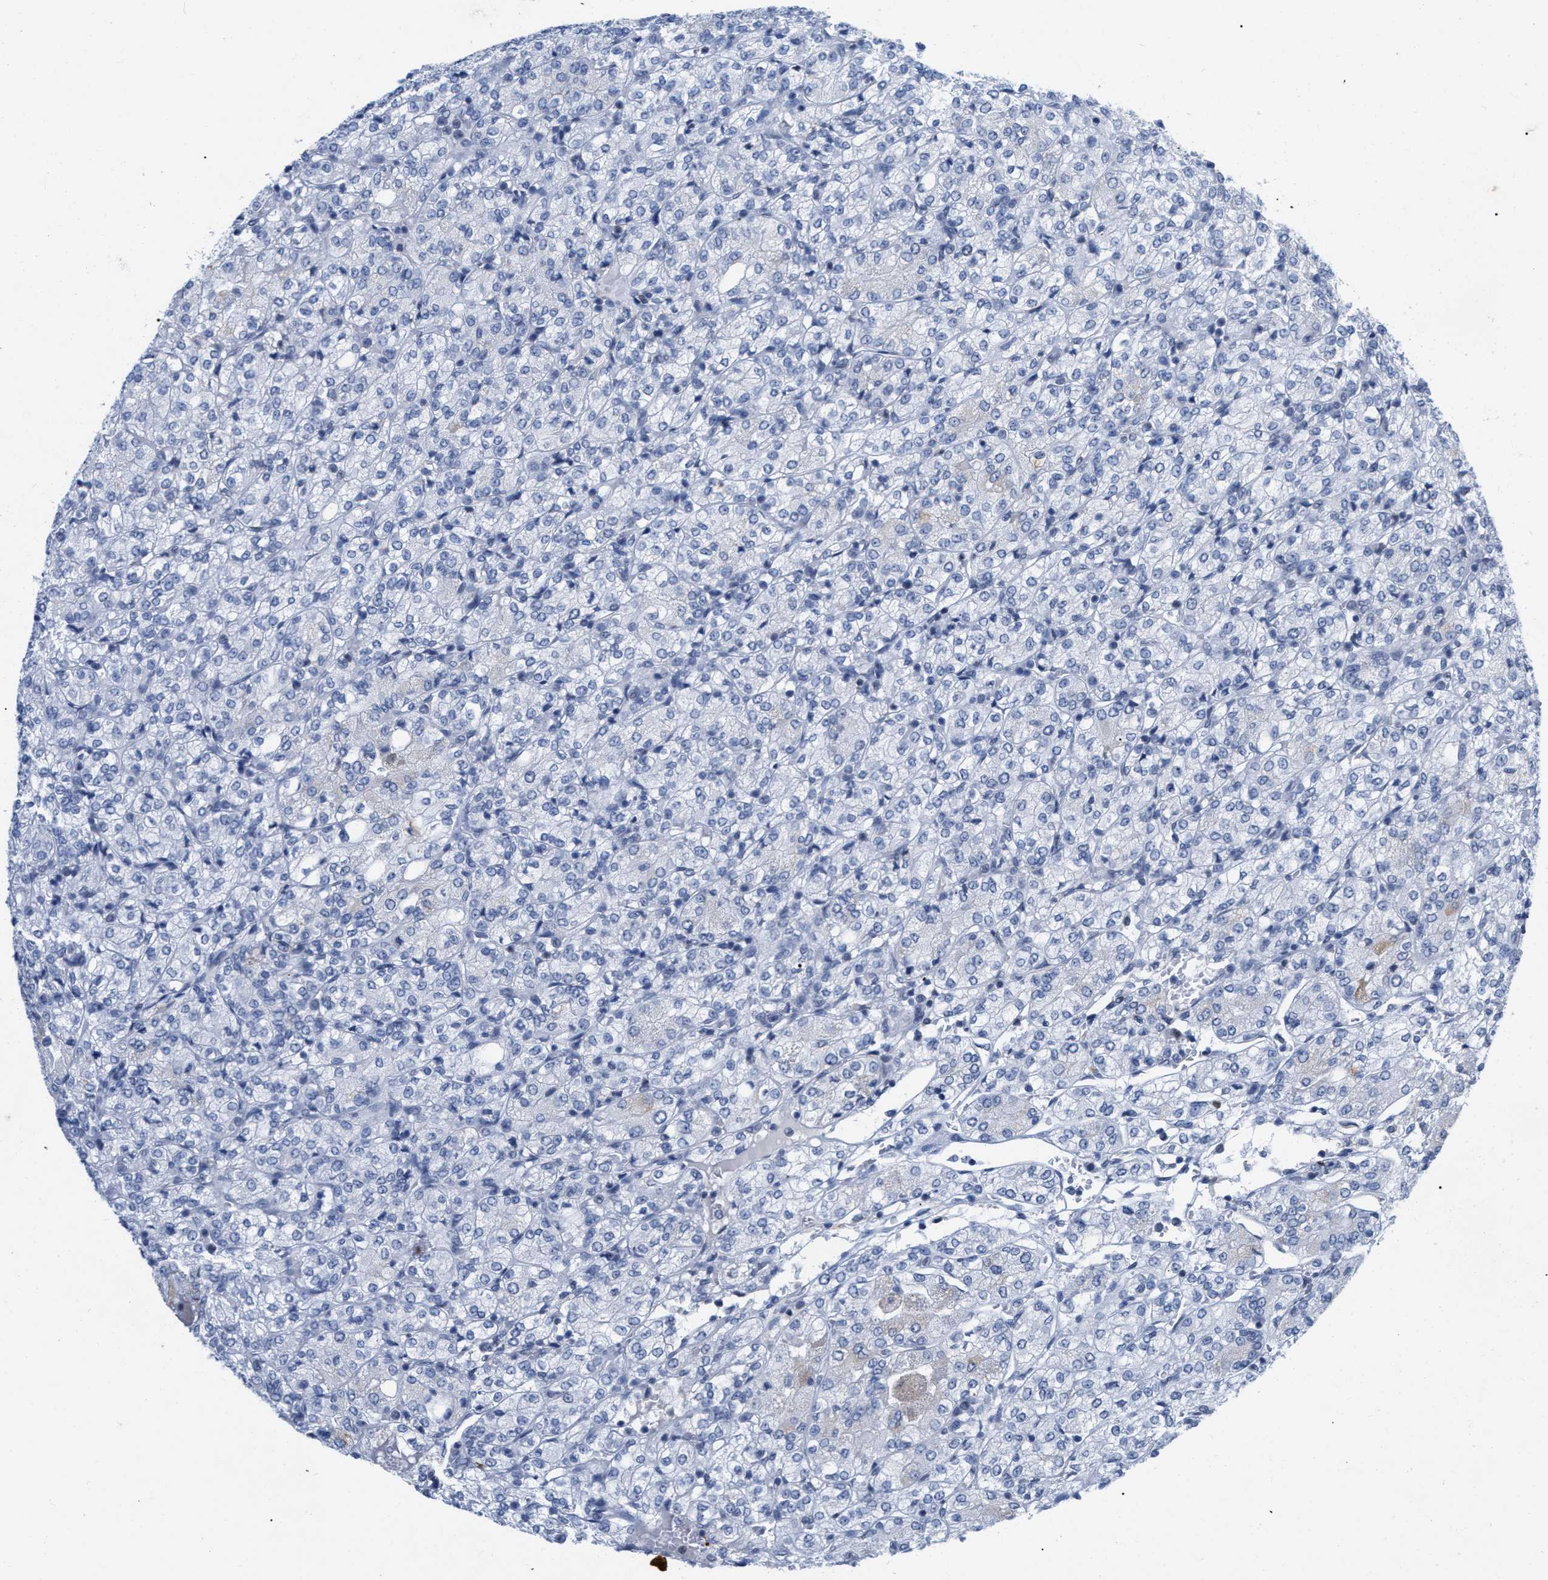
{"staining": {"intensity": "negative", "quantity": "none", "location": "none"}, "tissue": "renal cancer", "cell_type": "Tumor cells", "image_type": "cancer", "snomed": [{"axis": "morphology", "description": "Adenocarcinoma, NOS"}, {"axis": "topography", "description": "Kidney"}], "caption": "Tumor cells are negative for protein expression in human renal adenocarcinoma.", "gene": "TPR", "patient": {"sex": "male", "age": 77}}